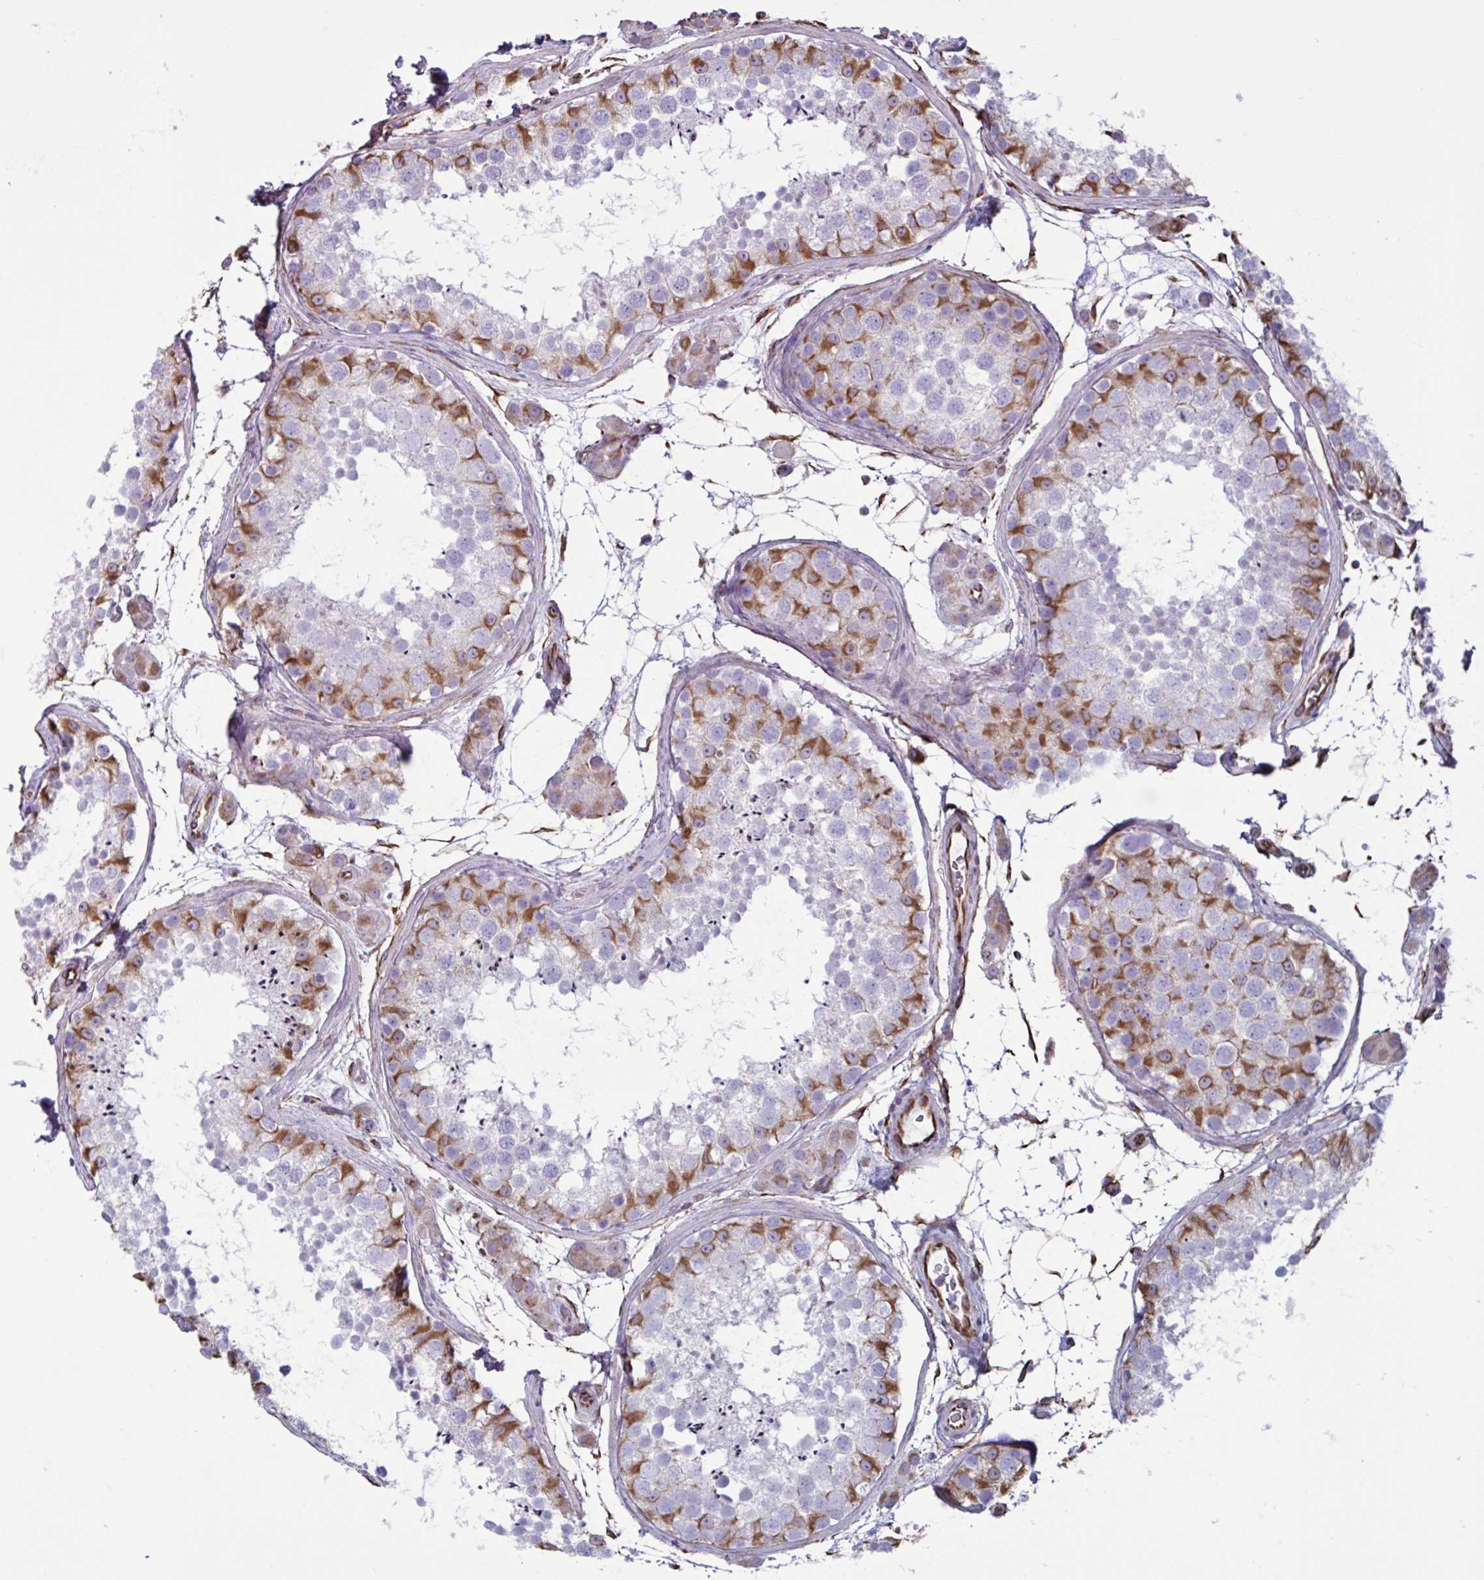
{"staining": {"intensity": "strong", "quantity": "<25%", "location": "cytoplasmic/membranous"}, "tissue": "testis", "cell_type": "Cells in seminiferous ducts", "image_type": "normal", "snomed": [{"axis": "morphology", "description": "Normal tissue, NOS"}, {"axis": "topography", "description": "Testis"}], "caption": "A high-resolution image shows immunohistochemistry staining of benign testis, which exhibits strong cytoplasmic/membranous staining in about <25% of cells in seminiferous ducts.", "gene": "TMEM86B", "patient": {"sex": "male", "age": 41}}